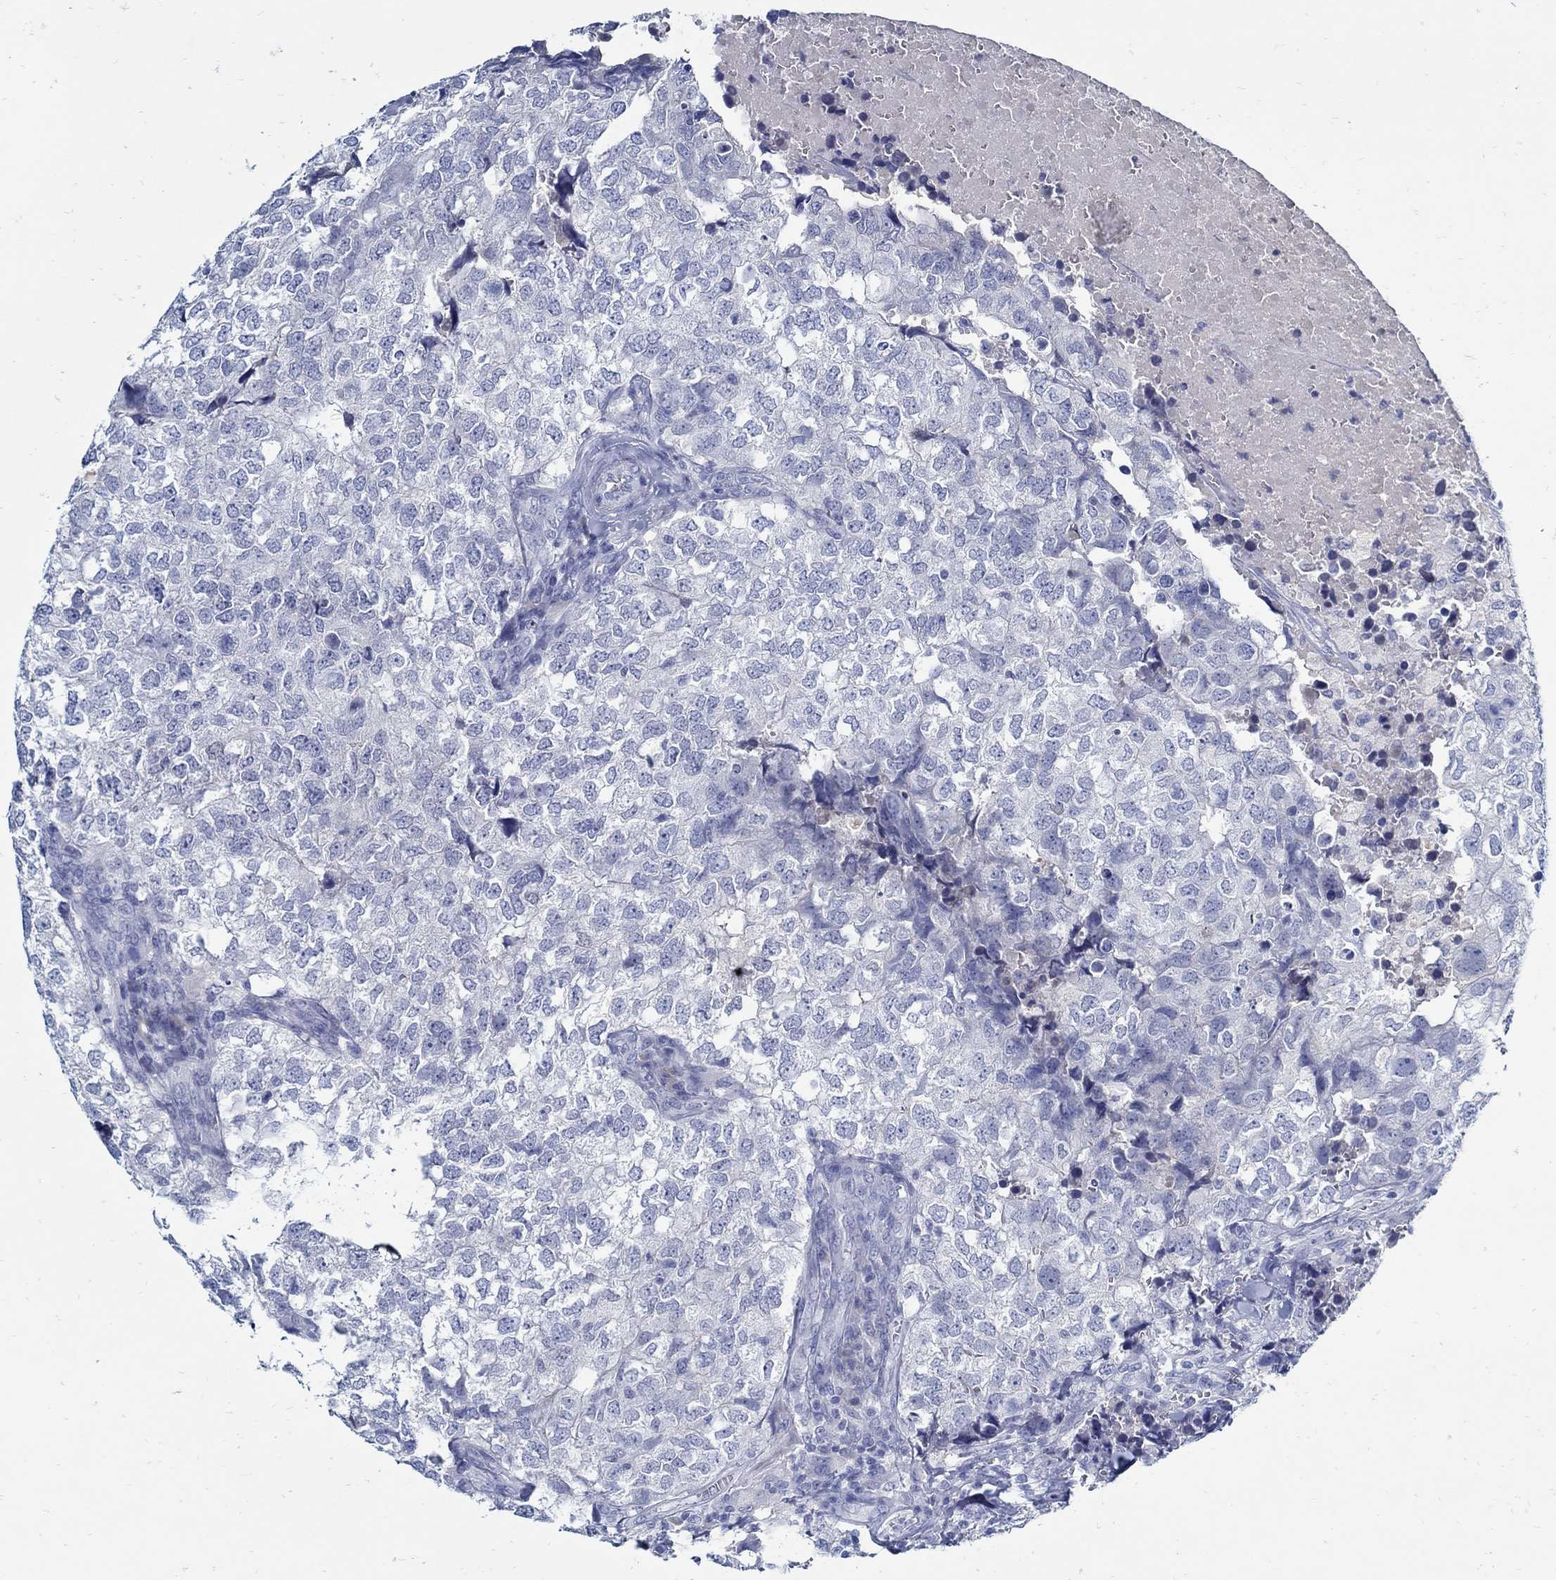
{"staining": {"intensity": "negative", "quantity": "none", "location": "none"}, "tissue": "breast cancer", "cell_type": "Tumor cells", "image_type": "cancer", "snomed": [{"axis": "morphology", "description": "Duct carcinoma"}, {"axis": "topography", "description": "Breast"}], "caption": "Histopathology image shows no significant protein positivity in tumor cells of breast cancer (infiltrating ductal carcinoma).", "gene": "PAX9", "patient": {"sex": "female", "age": 30}}